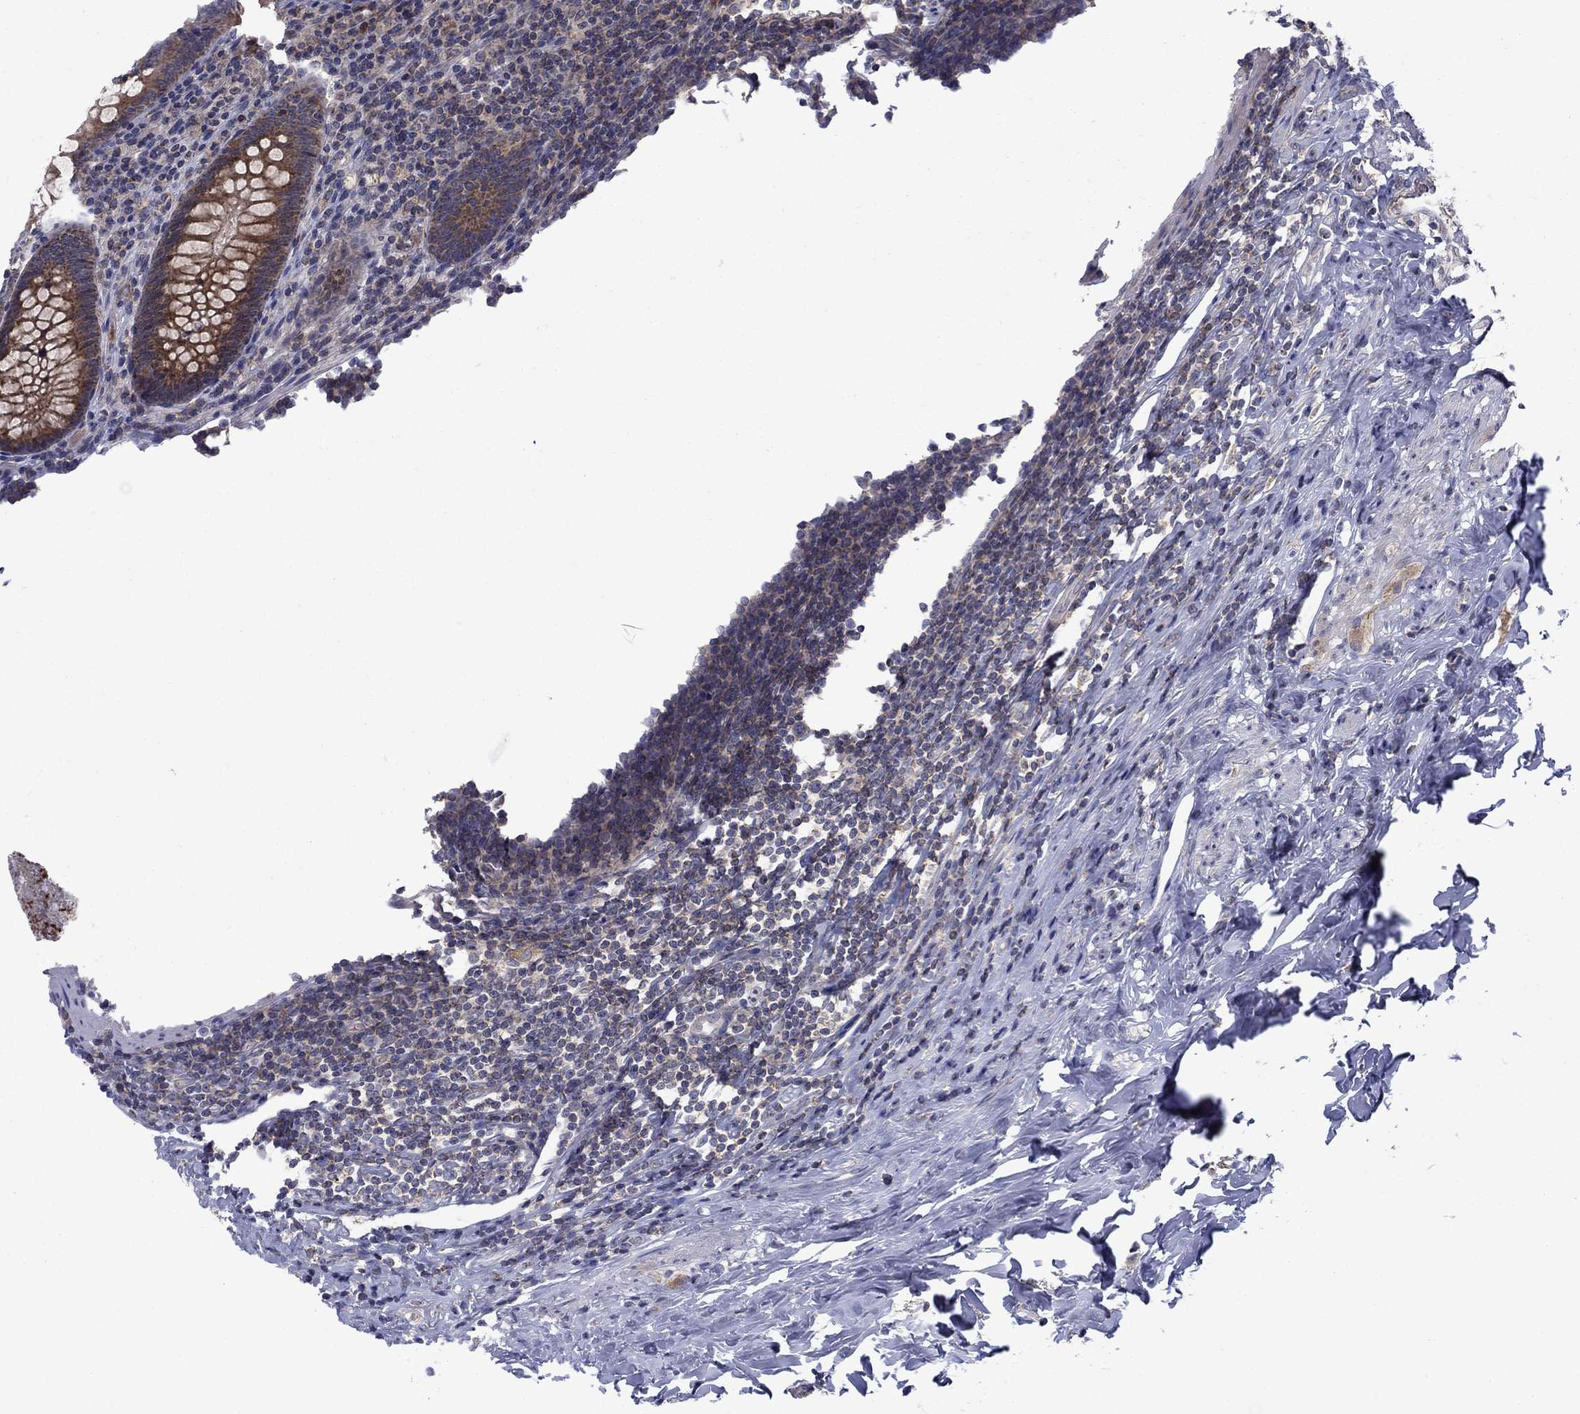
{"staining": {"intensity": "moderate", "quantity": ">75%", "location": "cytoplasmic/membranous"}, "tissue": "appendix", "cell_type": "Glandular cells", "image_type": "normal", "snomed": [{"axis": "morphology", "description": "Normal tissue, NOS"}, {"axis": "topography", "description": "Appendix"}], "caption": "DAB (3,3'-diaminobenzidine) immunohistochemical staining of benign appendix exhibits moderate cytoplasmic/membranous protein expression in about >75% of glandular cells.", "gene": "DOP1B", "patient": {"sex": "male", "age": 47}}